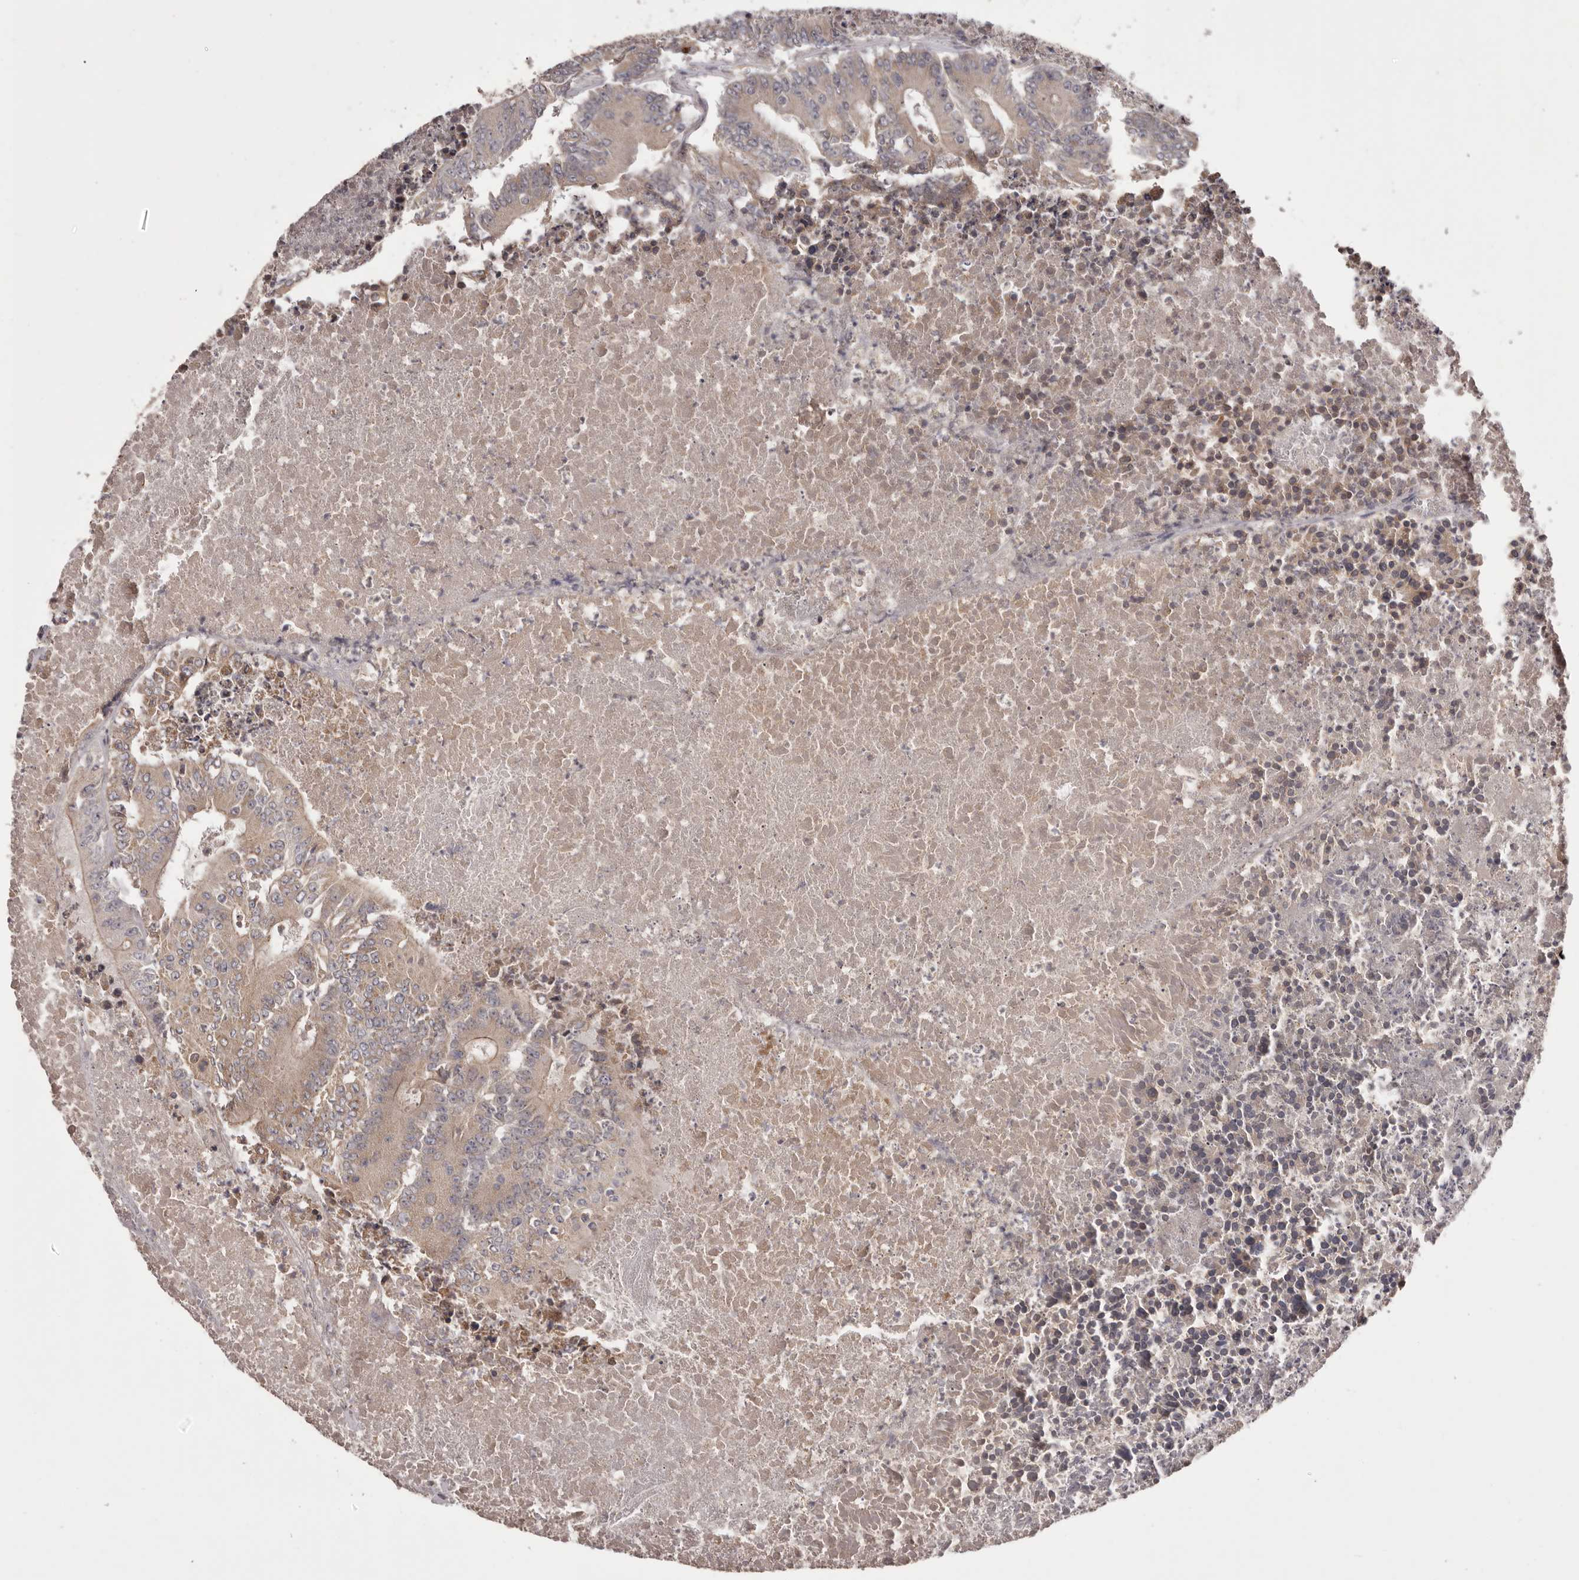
{"staining": {"intensity": "weak", "quantity": ">75%", "location": "cytoplasmic/membranous"}, "tissue": "colorectal cancer", "cell_type": "Tumor cells", "image_type": "cancer", "snomed": [{"axis": "morphology", "description": "Adenocarcinoma, NOS"}, {"axis": "topography", "description": "Colon"}], "caption": "An immunohistochemistry (IHC) micrograph of neoplastic tissue is shown. Protein staining in brown highlights weak cytoplasmic/membranous positivity in colorectal adenocarcinoma within tumor cells. (IHC, brightfield microscopy, high magnification).", "gene": "HRH1", "patient": {"sex": "male", "age": 87}}